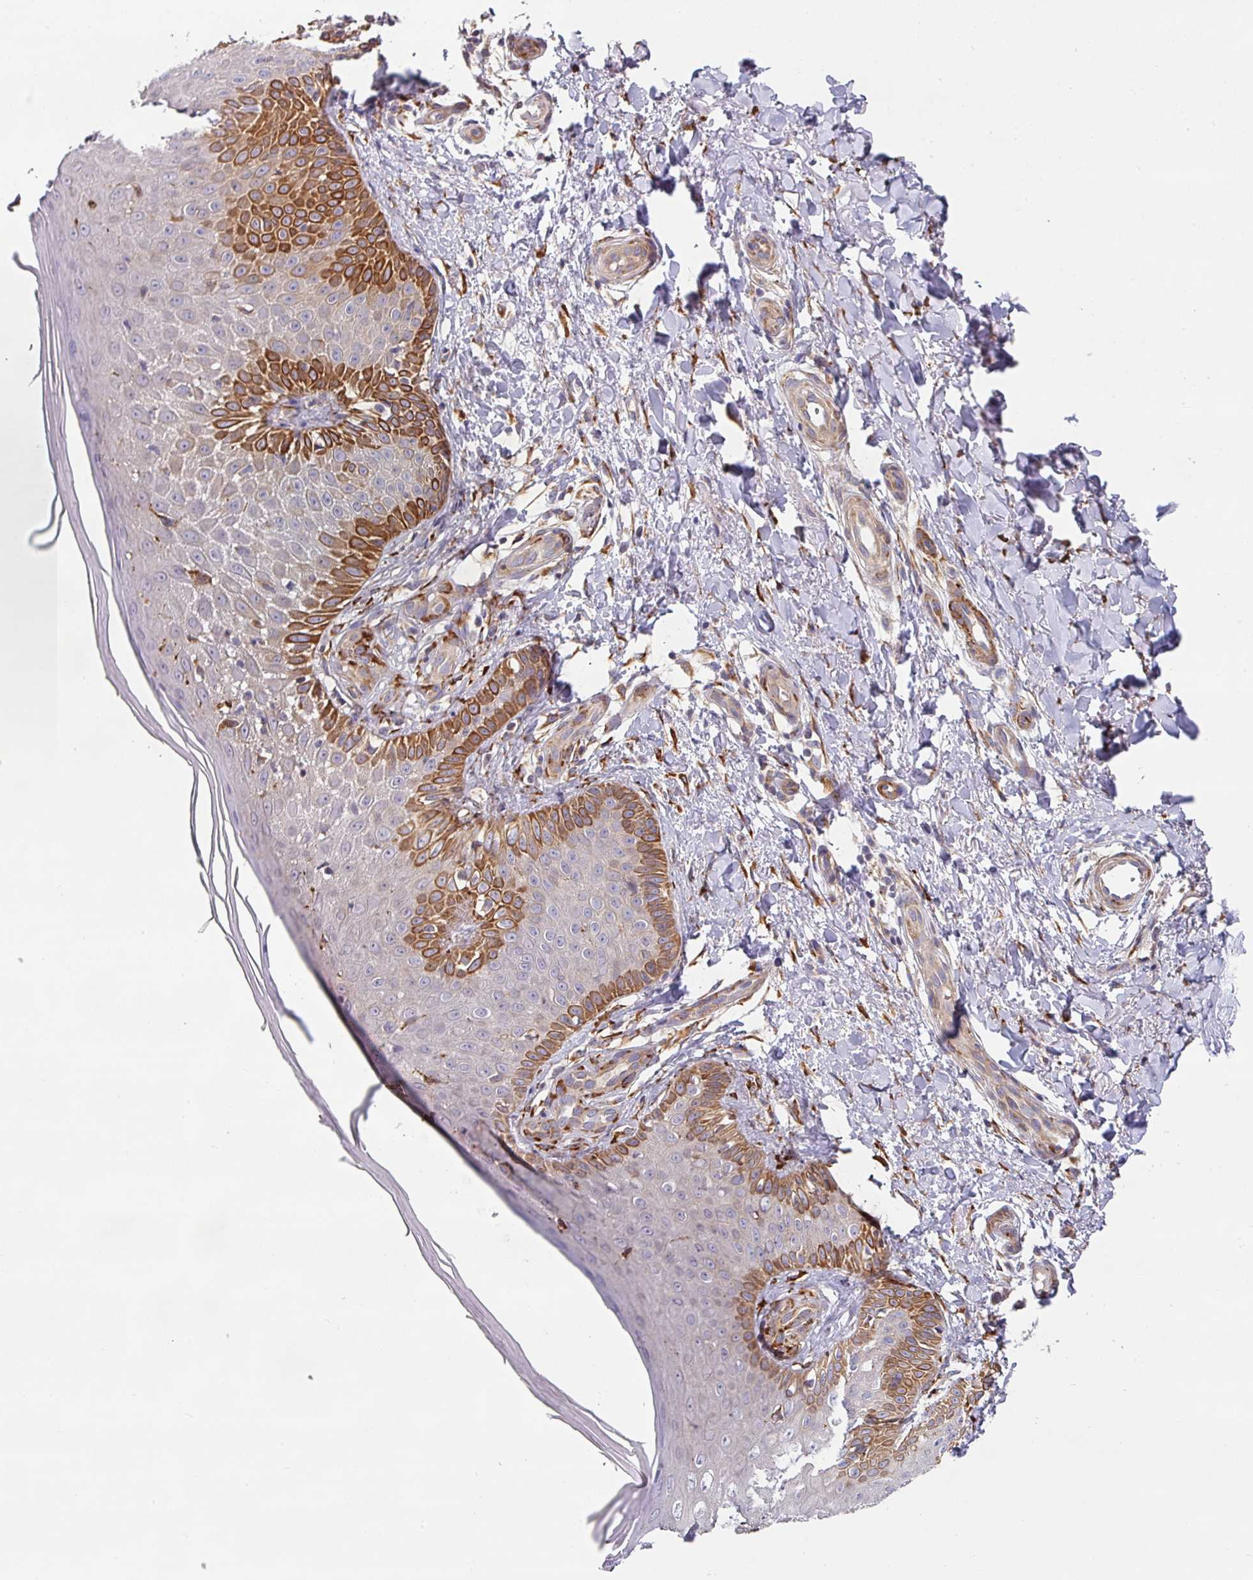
{"staining": {"intensity": "strong", "quantity": ">75%", "location": "cytoplasmic/membranous"}, "tissue": "skin", "cell_type": "Fibroblasts", "image_type": "normal", "snomed": [{"axis": "morphology", "description": "Normal tissue, NOS"}, {"axis": "topography", "description": "Skin"}], "caption": "The photomicrograph demonstrates a brown stain indicating the presence of a protein in the cytoplasmic/membranous of fibroblasts in skin. The protein is shown in brown color, while the nuclei are stained blue.", "gene": "ZNF268", "patient": {"sex": "male", "age": 81}}